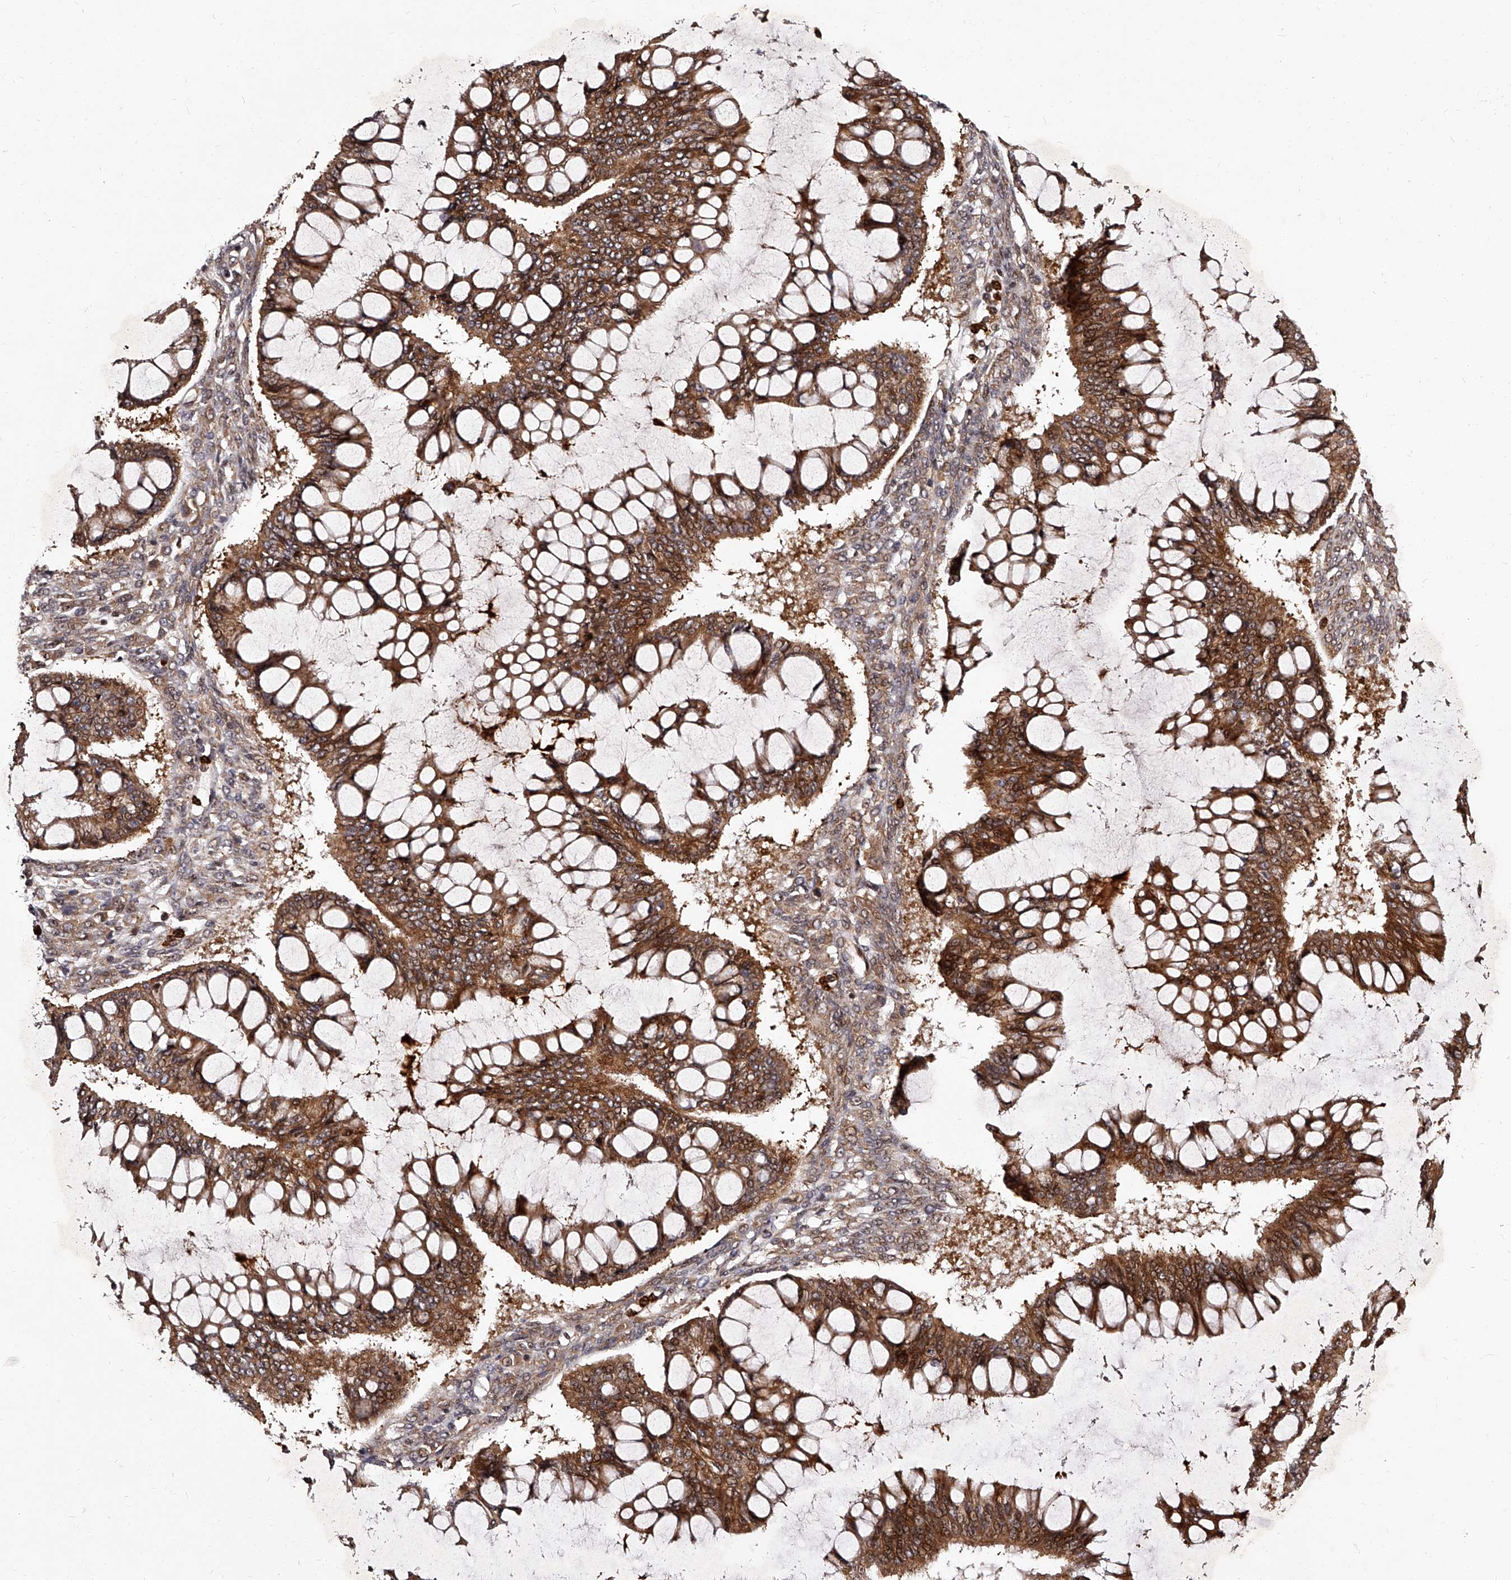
{"staining": {"intensity": "strong", "quantity": ">75%", "location": "cytoplasmic/membranous,nuclear"}, "tissue": "ovarian cancer", "cell_type": "Tumor cells", "image_type": "cancer", "snomed": [{"axis": "morphology", "description": "Cystadenocarcinoma, mucinous, NOS"}, {"axis": "topography", "description": "Ovary"}], "caption": "Brown immunohistochemical staining in ovarian cancer (mucinous cystadenocarcinoma) exhibits strong cytoplasmic/membranous and nuclear expression in approximately >75% of tumor cells. (DAB = brown stain, brightfield microscopy at high magnification).", "gene": "RSC1A1", "patient": {"sex": "female", "age": 73}}